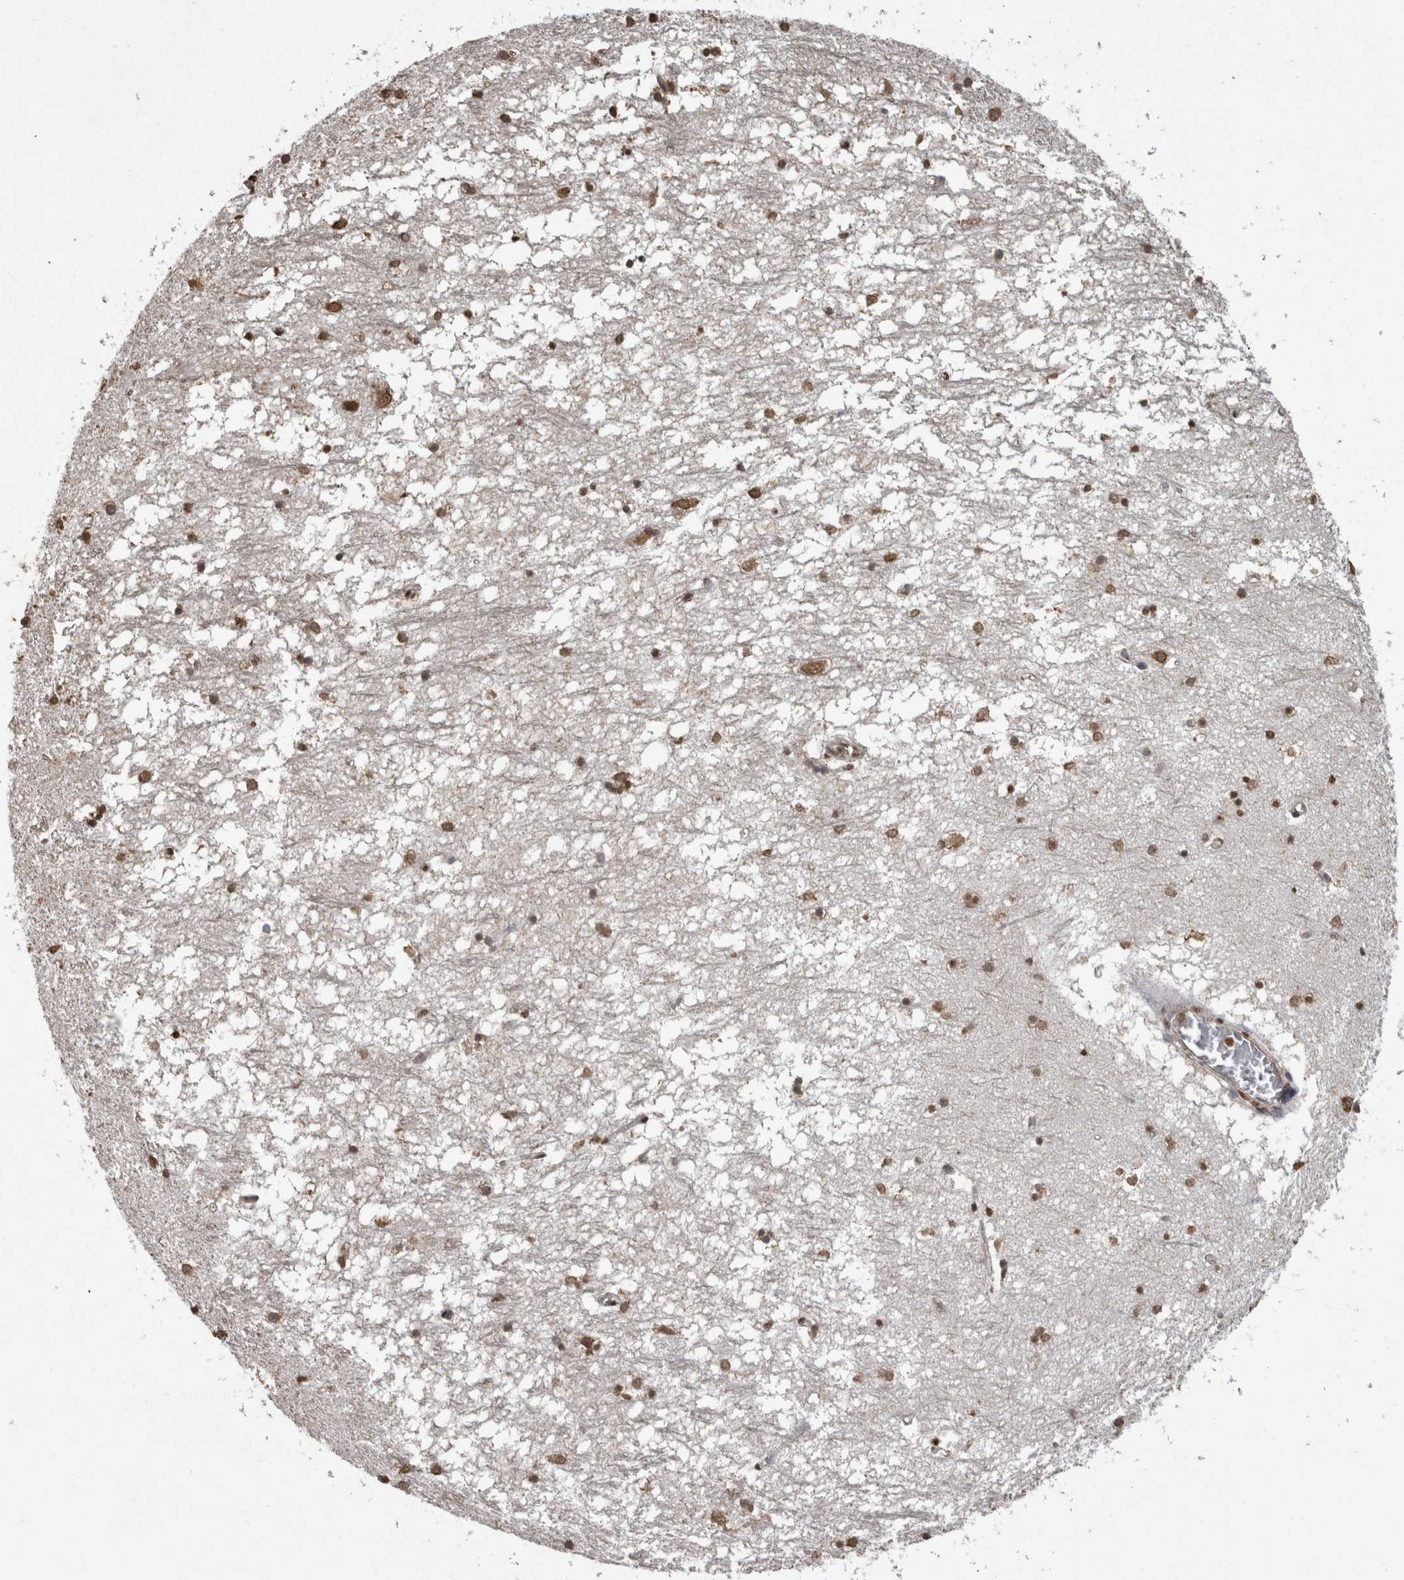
{"staining": {"intensity": "moderate", "quantity": ">75%", "location": "nuclear"}, "tissue": "hippocampus", "cell_type": "Glial cells", "image_type": "normal", "snomed": [{"axis": "morphology", "description": "Normal tissue, NOS"}, {"axis": "topography", "description": "Hippocampus"}], "caption": "The photomicrograph exhibits staining of benign hippocampus, revealing moderate nuclear protein staining (brown color) within glial cells.", "gene": "SMAD7", "patient": {"sex": "male", "age": 70}}